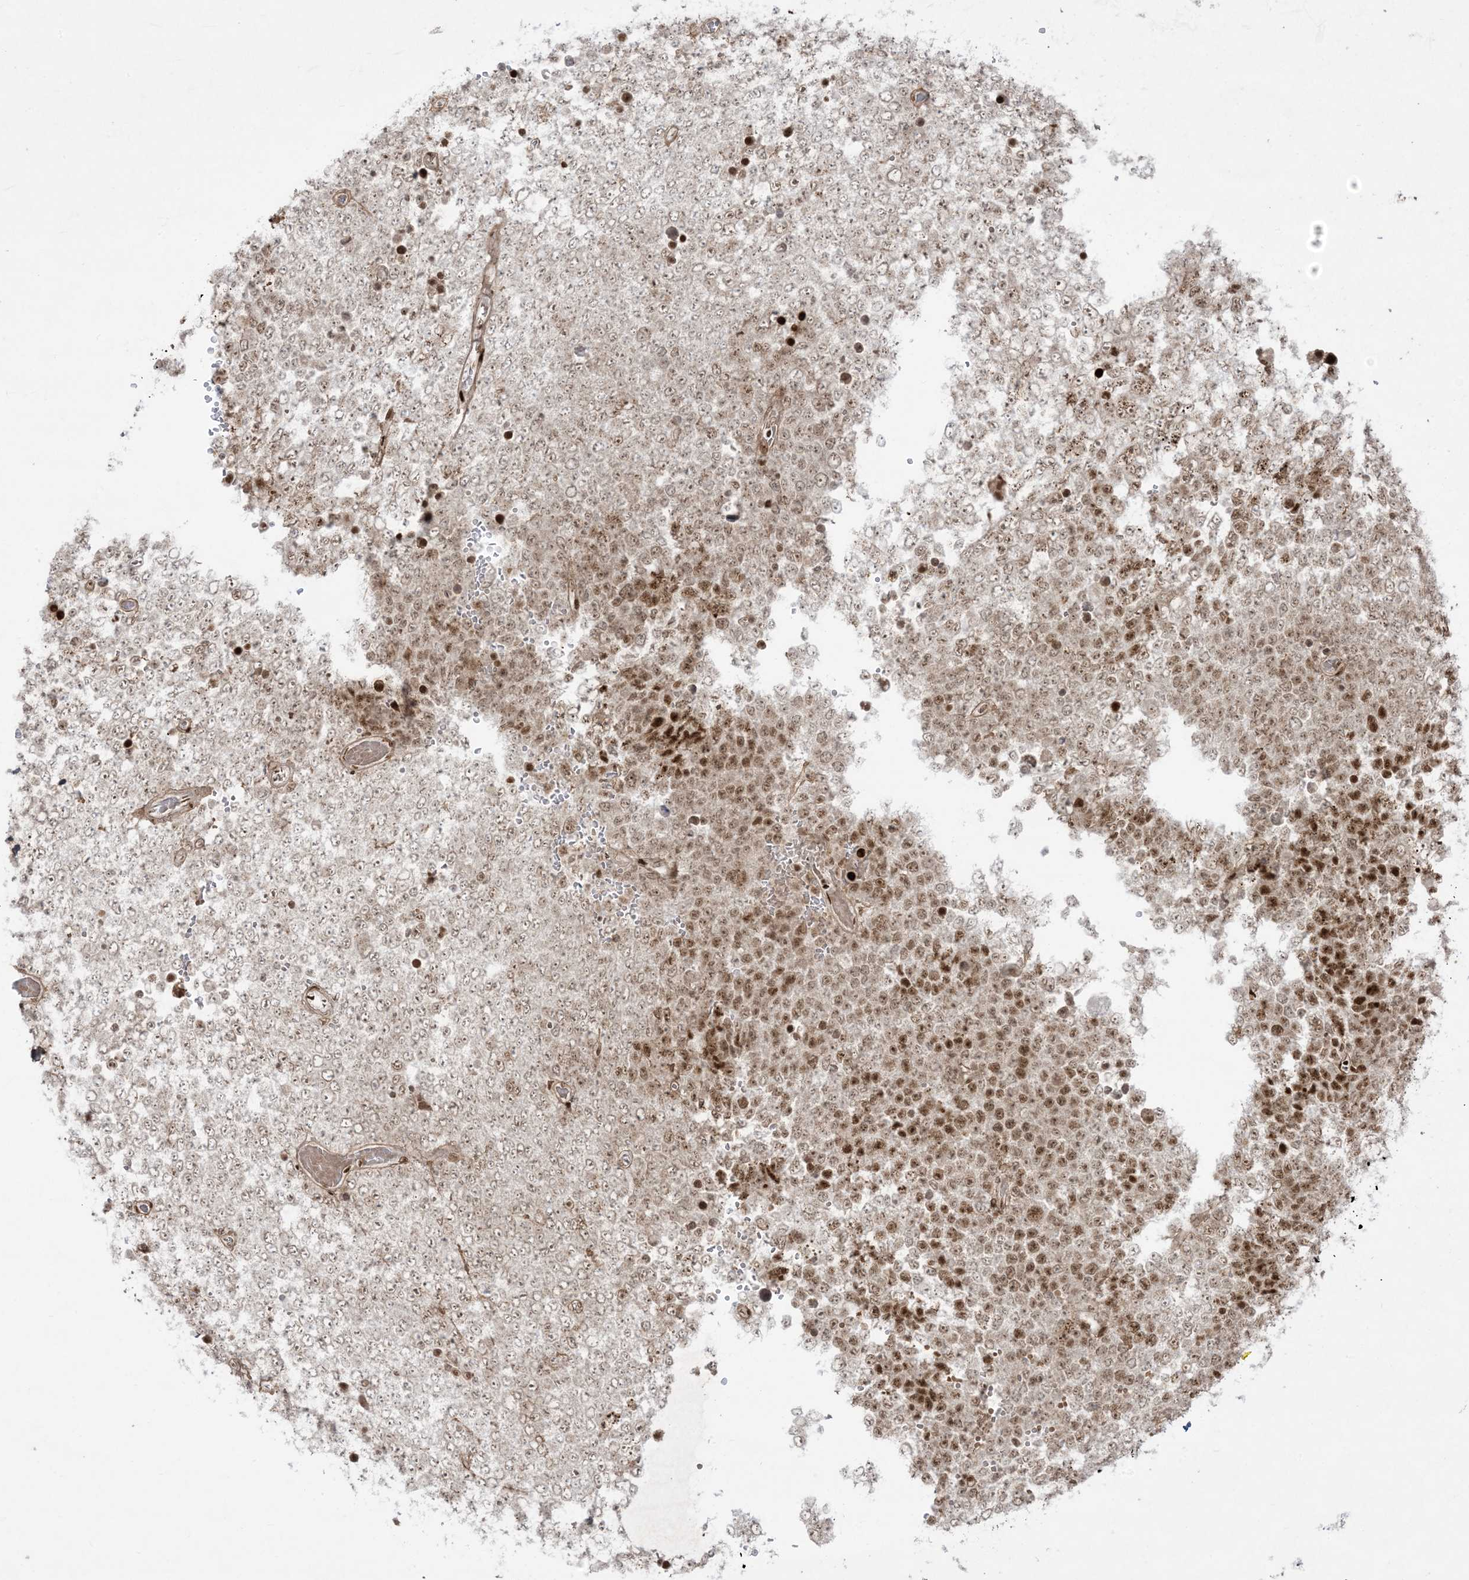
{"staining": {"intensity": "moderate", "quantity": "25%-75%", "location": "nuclear"}, "tissue": "testis cancer", "cell_type": "Tumor cells", "image_type": "cancer", "snomed": [{"axis": "morphology", "description": "Seminoma, NOS"}, {"axis": "topography", "description": "Testis"}], "caption": "This photomicrograph demonstrates immunohistochemistry (IHC) staining of testis seminoma, with medium moderate nuclear expression in about 25%-75% of tumor cells.", "gene": "RBM10", "patient": {"sex": "male", "age": 71}}